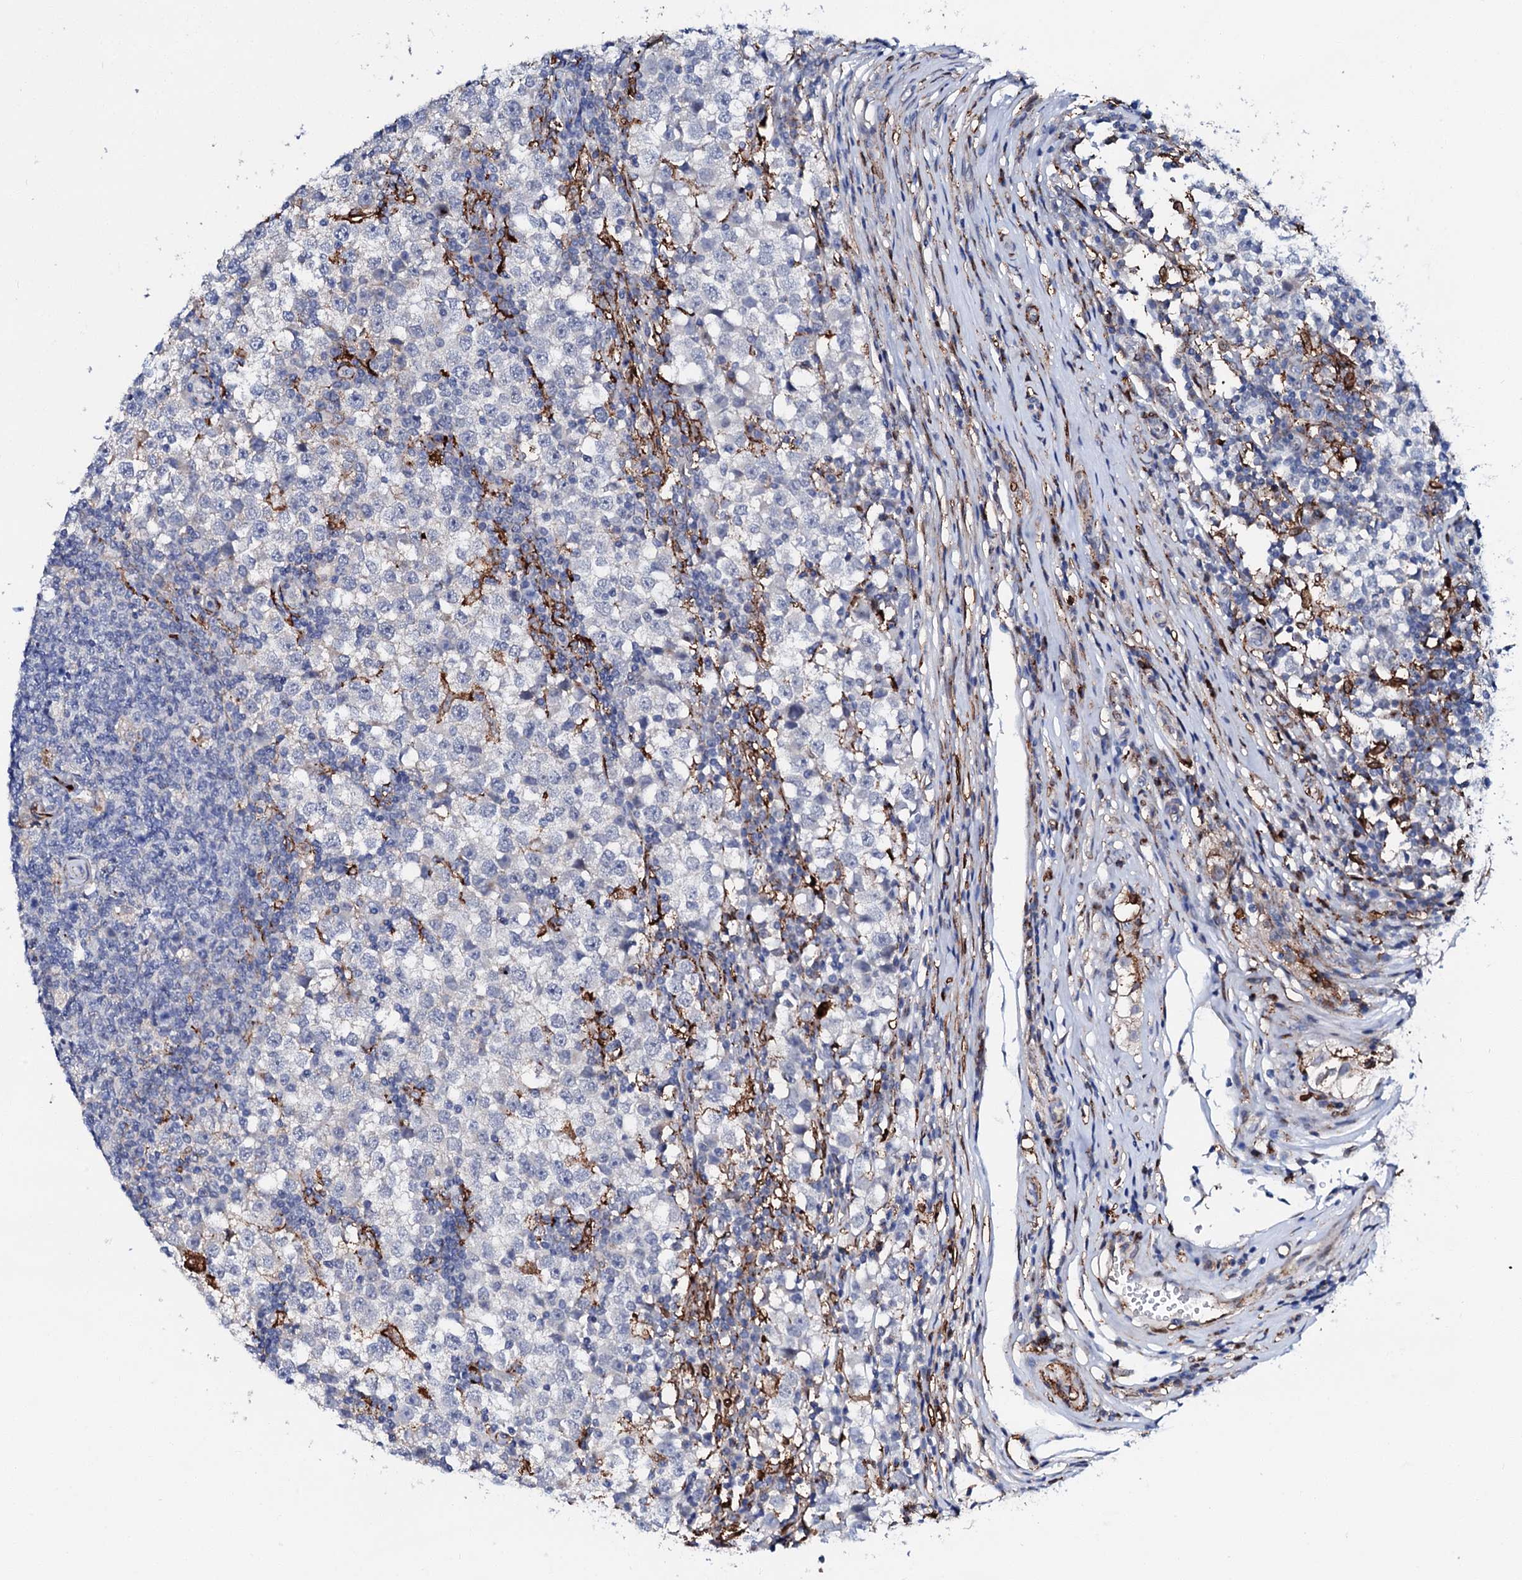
{"staining": {"intensity": "negative", "quantity": "none", "location": "none"}, "tissue": "testis cancer", "cell_type": "Tumor cells", "image_type": "cancer", "snomed": [{"axis": "morphology", "description": "Seminoma, NOS"}, {"axis": "topography", "description": "Testis"}], "caption": "Immunohistochemical staining of seminoma (testis) shows no significant expression in tumor cells.", "gene": "MED13L", "patient": {"sex": "male", "age": 65}}